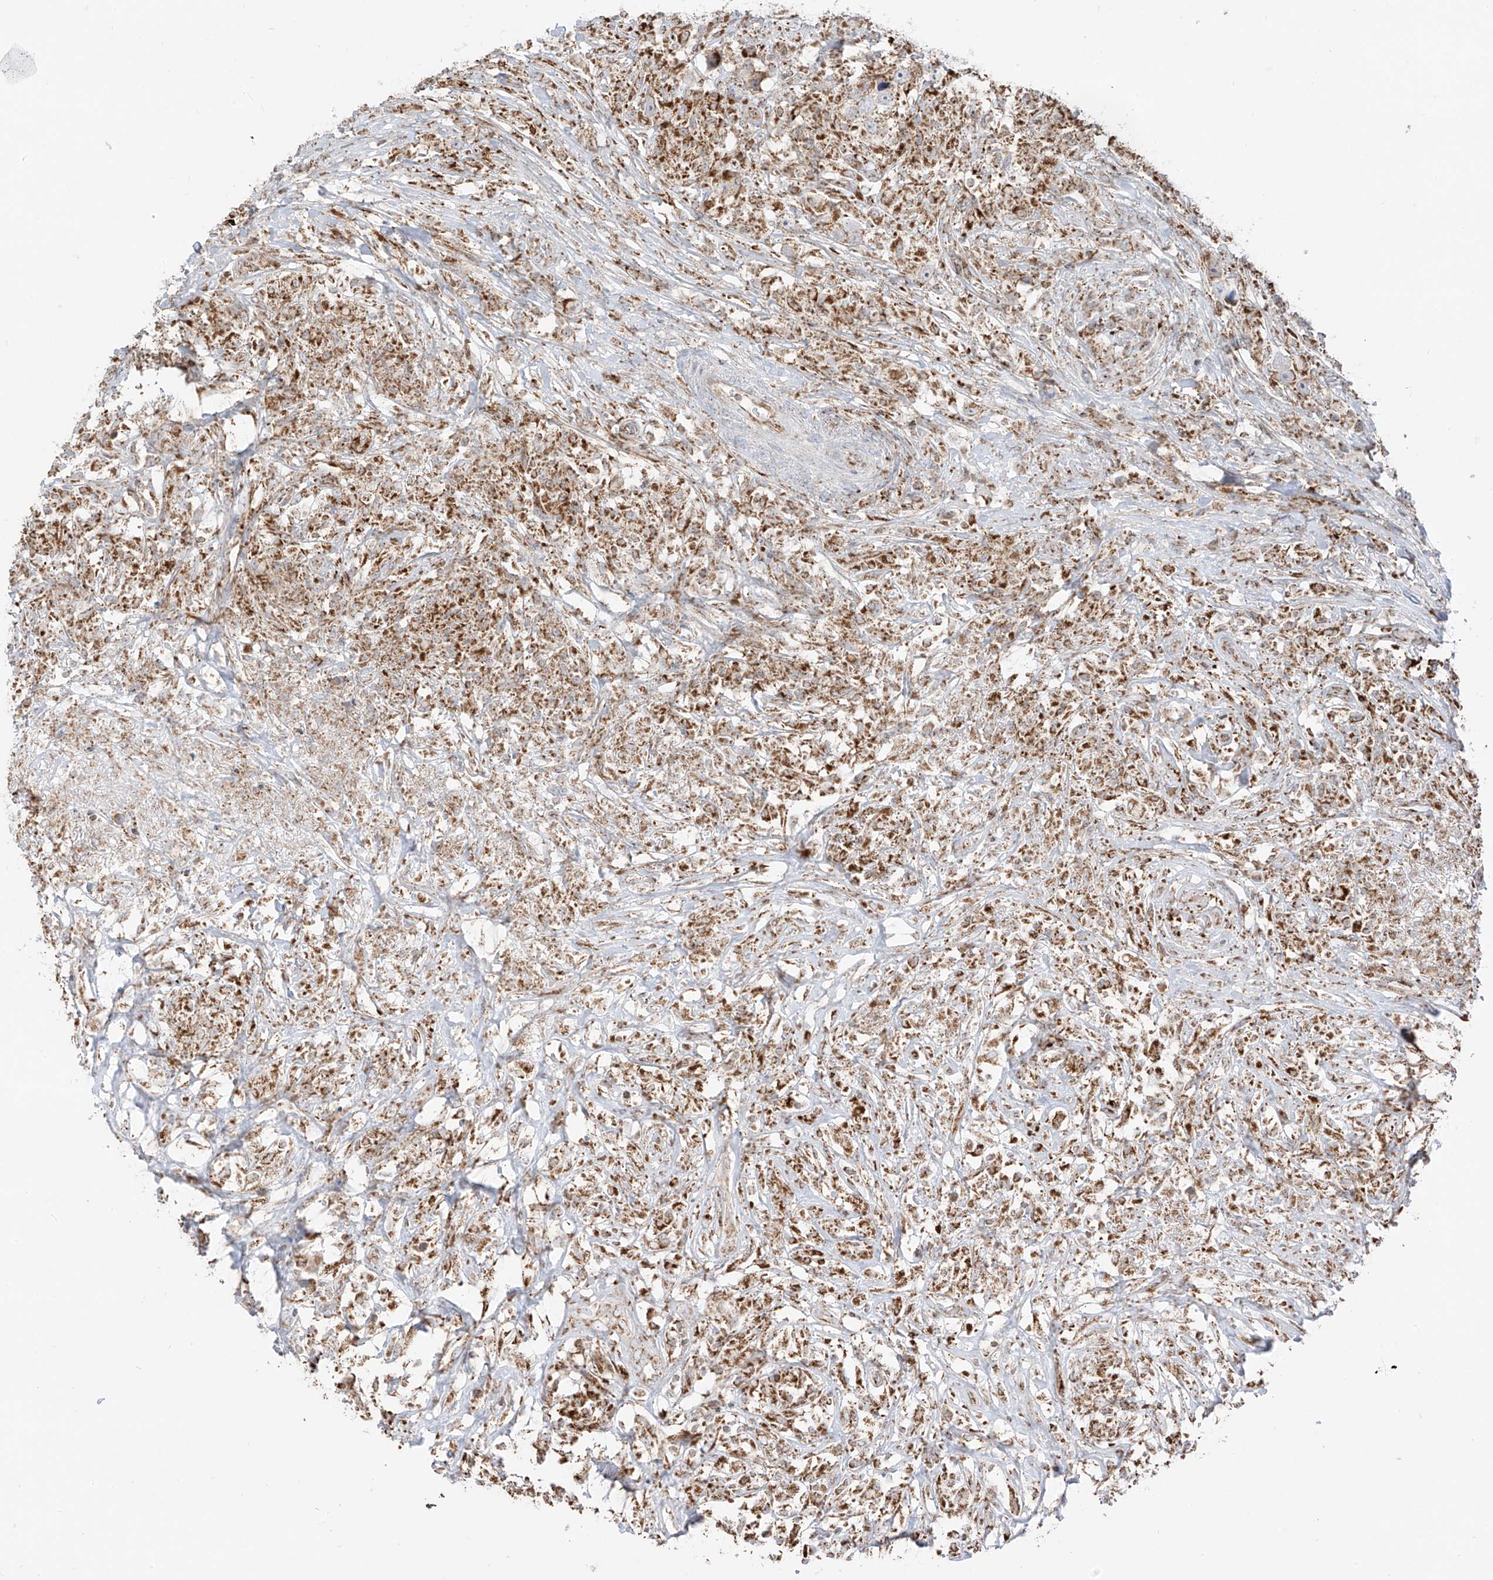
{"staining": {"intensity": "moderate", "quantity": ">75%", "location": "cytoplasmic/membranous"}, "tissue": "testis cancer", "cell_type": "Tumor cells", "image_type": "cancer", "snomed": [{"axis": "morphology", "description": "Seminoma, NOS"}, {"axis": "topography", "description": "Testis"}], "caption": "Protein expression analysis of human testis seminoma reveals moderate cytoplasmic/membranous staining in approximately >75% of tumor cells. (DAB (3,3'-diaminobenzidine) IHC, brown staining for protein, blue staining for nuclei).", "gene": "ETHE1", "patient": {"sex": "male", "age": 49}}